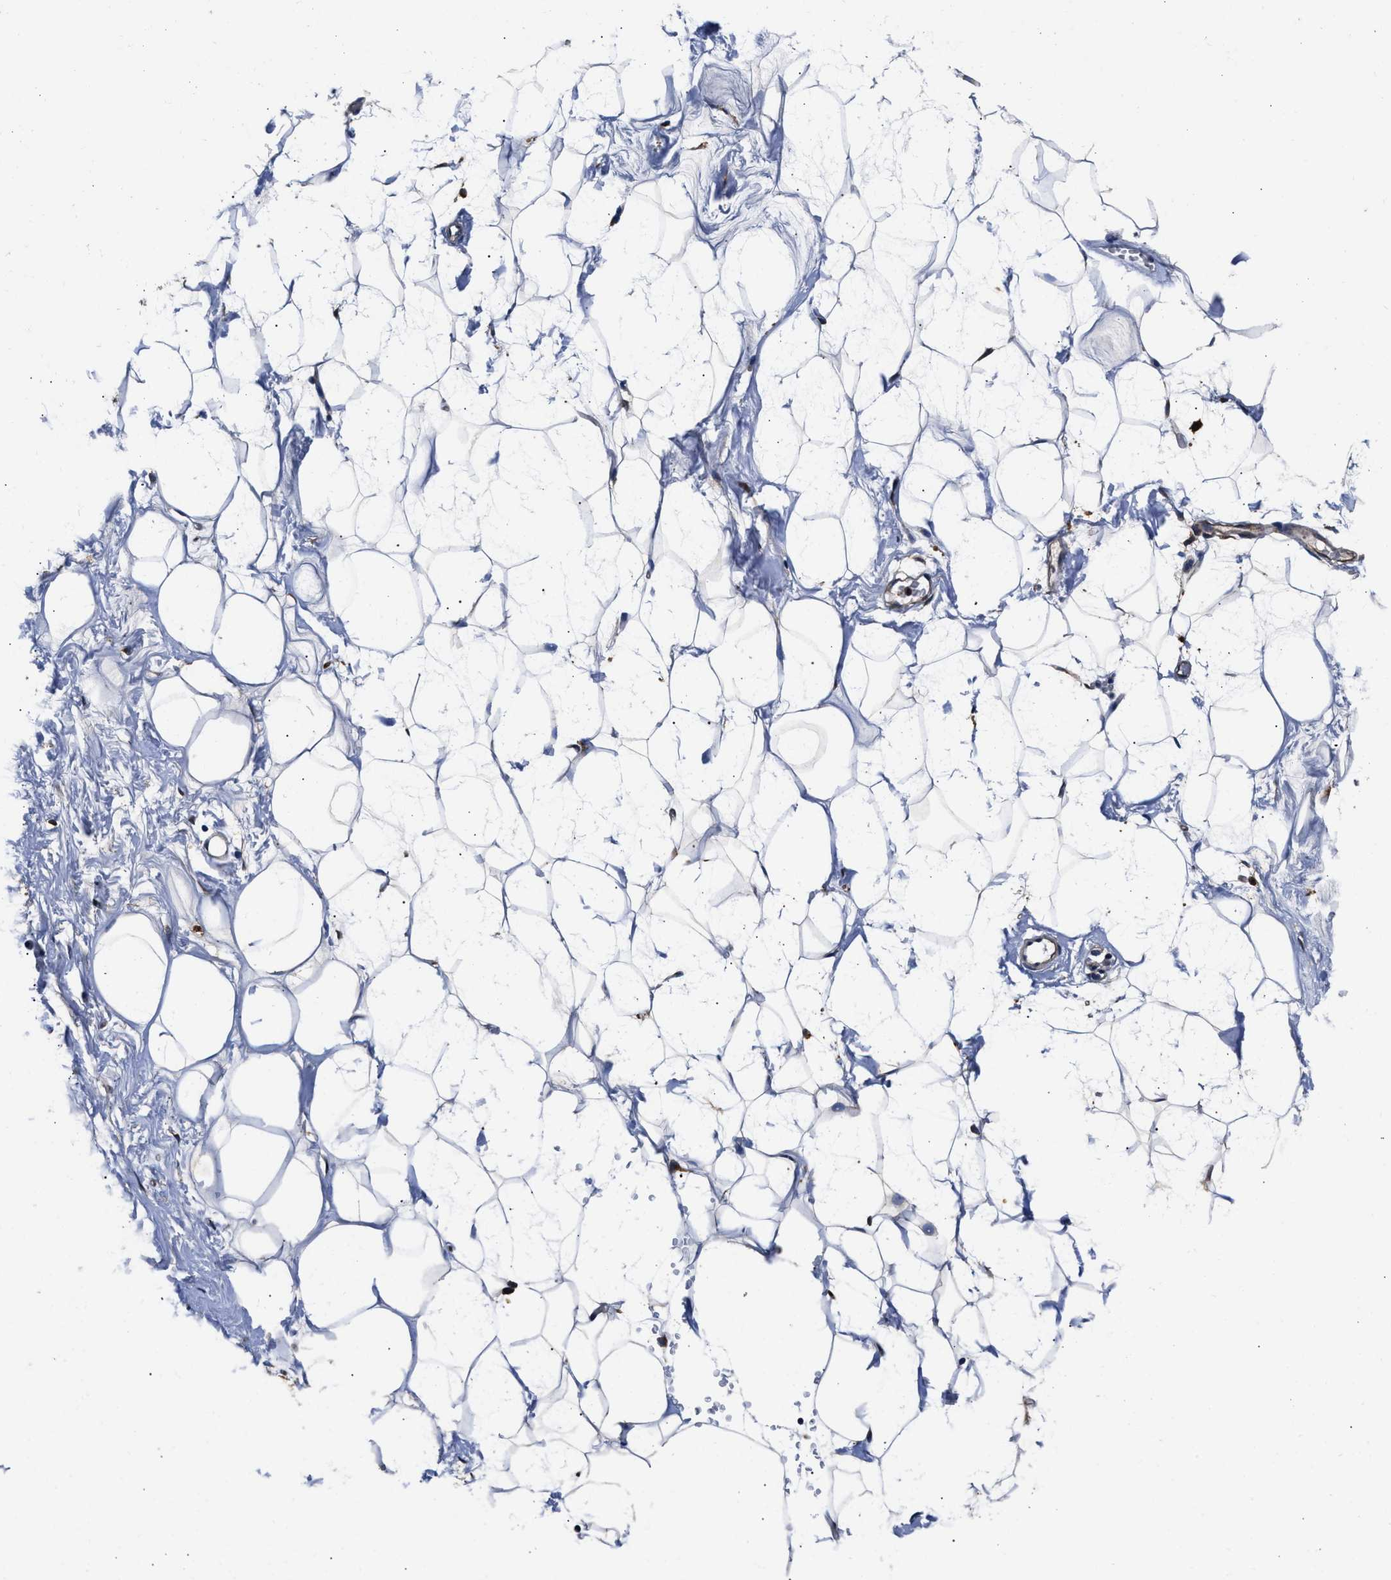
{"staining": {"intensity": "negative", "quantity": "none", "location": "none"}, "tissue": "adipose tissue", "cell_type": "Adipocytes", "image_type": "normal", "snomed": [{"axis": "morphology", "description": "Normal tissue, NOS"}, {"axis": "morphology", "description": "Fibrosis, NOS"}, {"axis": "topography", "description": "Breast"}, {"axis": "topography", "description": "Adipose tissue"}], "caption": "Immunohistochemistry (IHC) image of unremarkable adipose tissue stained for a protein (brown), which demonstrates no expression in adipocytes. (Stains: DAB (3,3'-diaminobenzidine) IHC with hematoxylin counter stain, Microscopy: brightfield microscopy at high magnification).", "gene": "SH3GL1", "patient": {"sex": "female", "age": 39}}